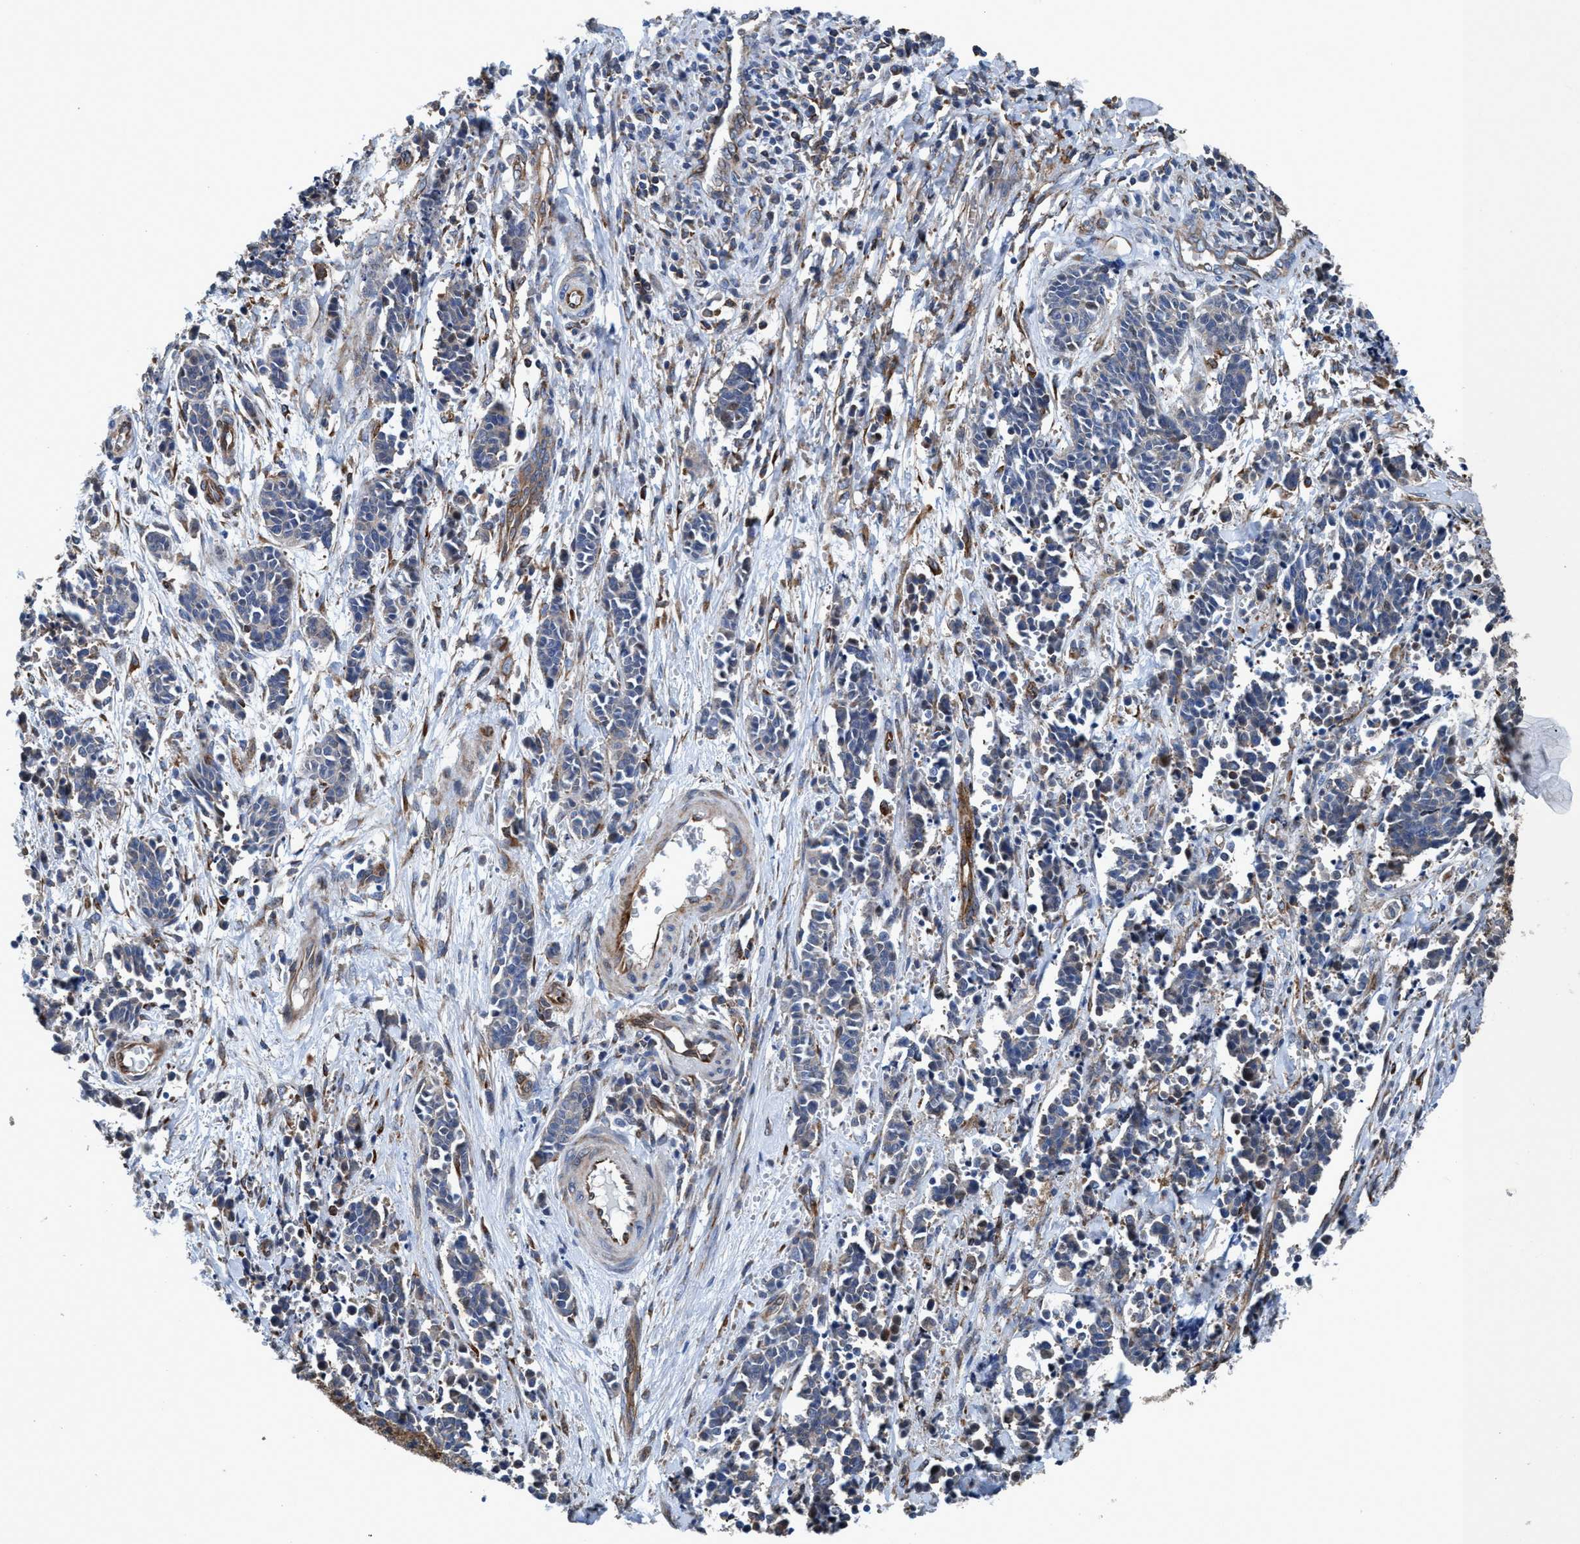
{"staining": {"intensity": "negative", "quantity": "none", "location": "none"}, "tissue": "cervical cancer", "cell_type": "Tumor cells", "image_type": "cancer", "snomed": [{"axis": "morphology", "description": "Squamous cell carcinoma, NOS"}, {"axis": "topography", "description": "Cervix"}], "caption": "Squamous cell carcinoma (cervical) was stained to show a protein in brown. There is no significant expression in tumor cells.", "gene": "NMT1", "patient": {"sex": "female", "age": 35}}